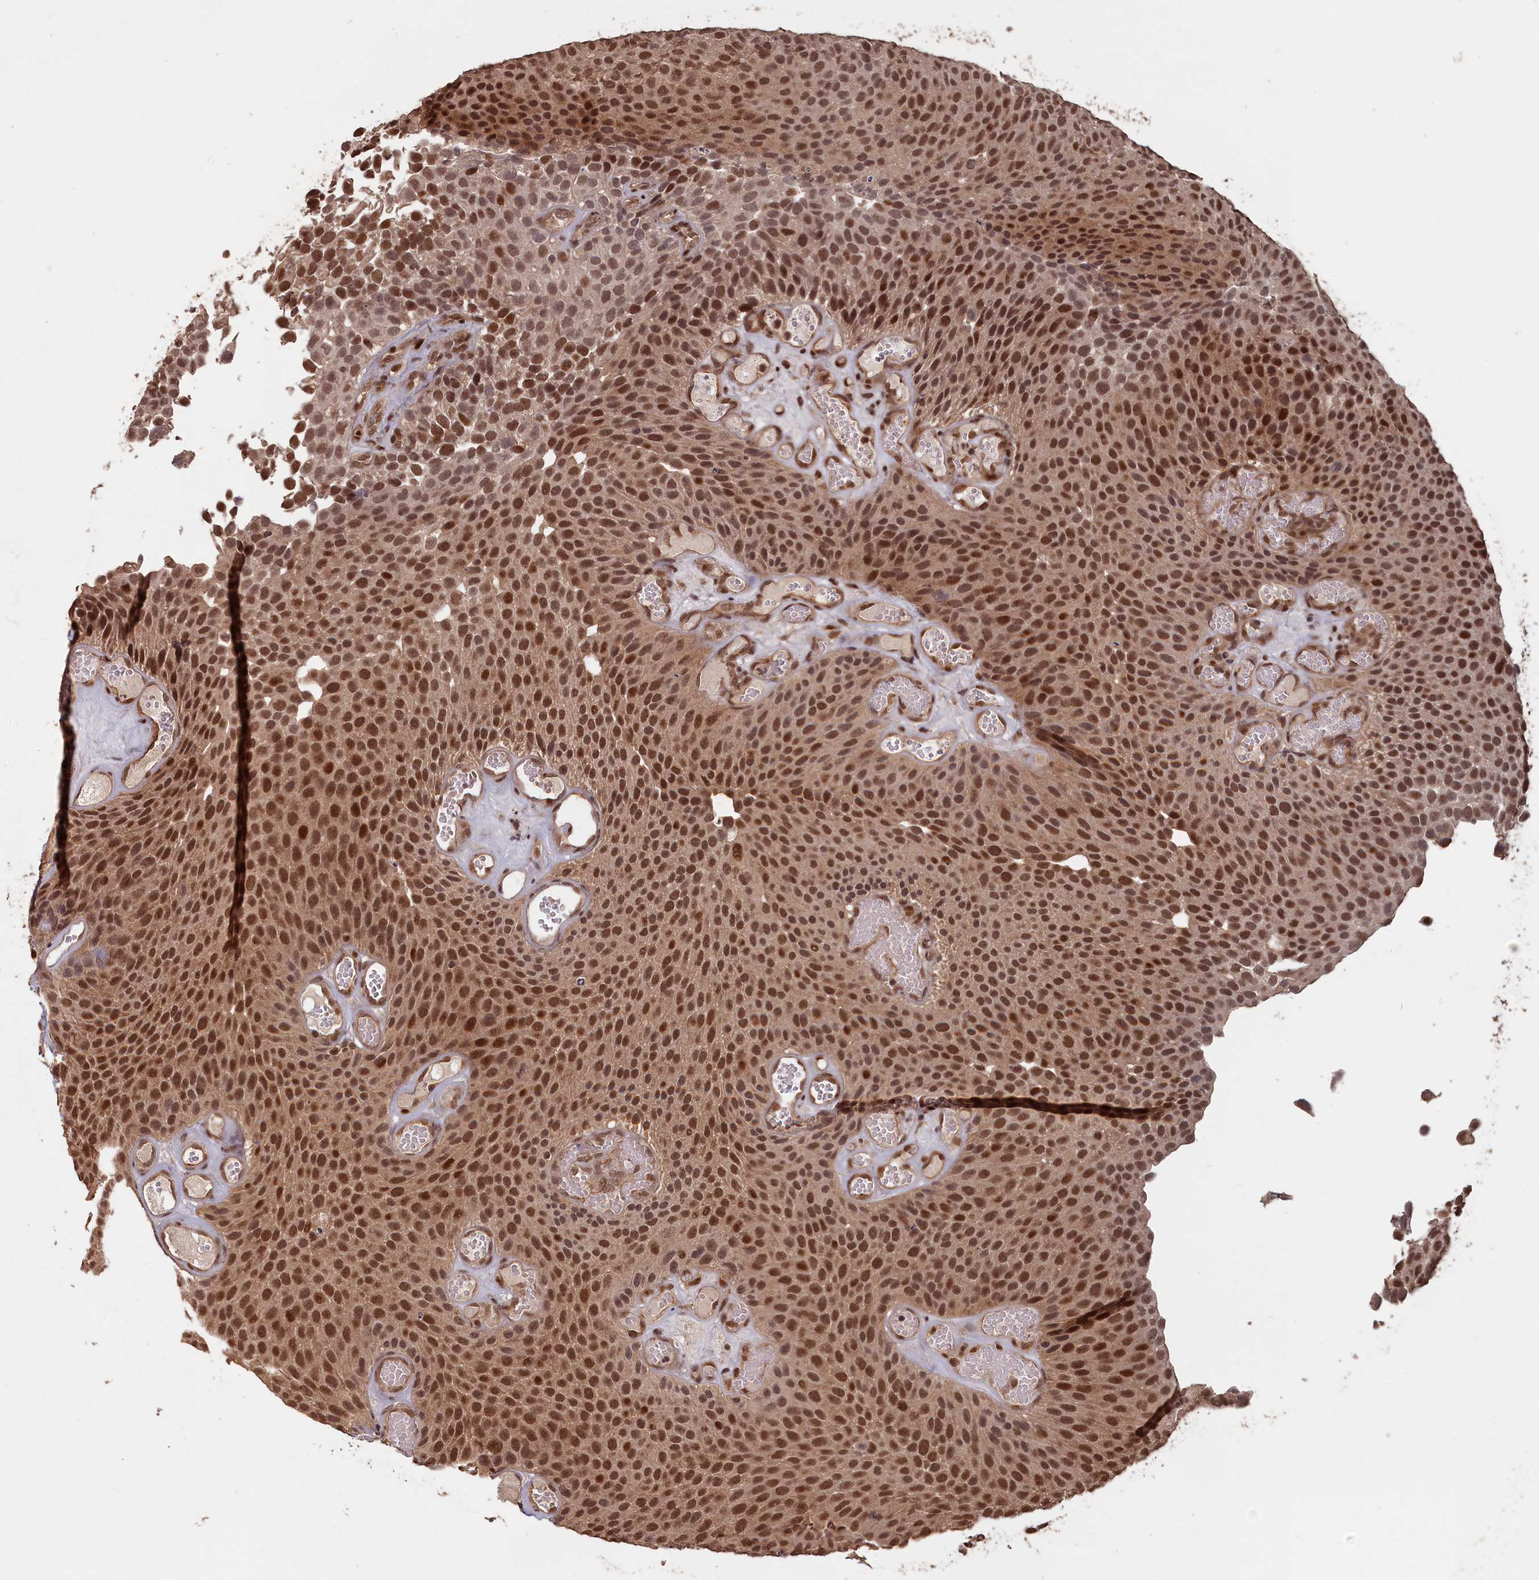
{"staining": {"intensity": "strong", "quantity": ">75%", "location": "nuclear"}, "tissue": "urothelial cancer", "cell_type": "Tumor cells", "image_type": "cancer", "snomed": [{"axis": "morphology", "description": "Urothelial carcinoma, Low grade"}, {"axis": "topography", "description": "Urinary bladder"}], "caption": "Strong nuclear protein positivity is appreciated in about >75% of tumor cells in urothelial cancer. Using DAB (3,3'-diaminobenzidine) (brown) and hematoxylin (blue) stains, captured at high magnification using brightfield microscopy.", "gene": "HIF3A", "patient": {"sex": "male", "age": 89}}